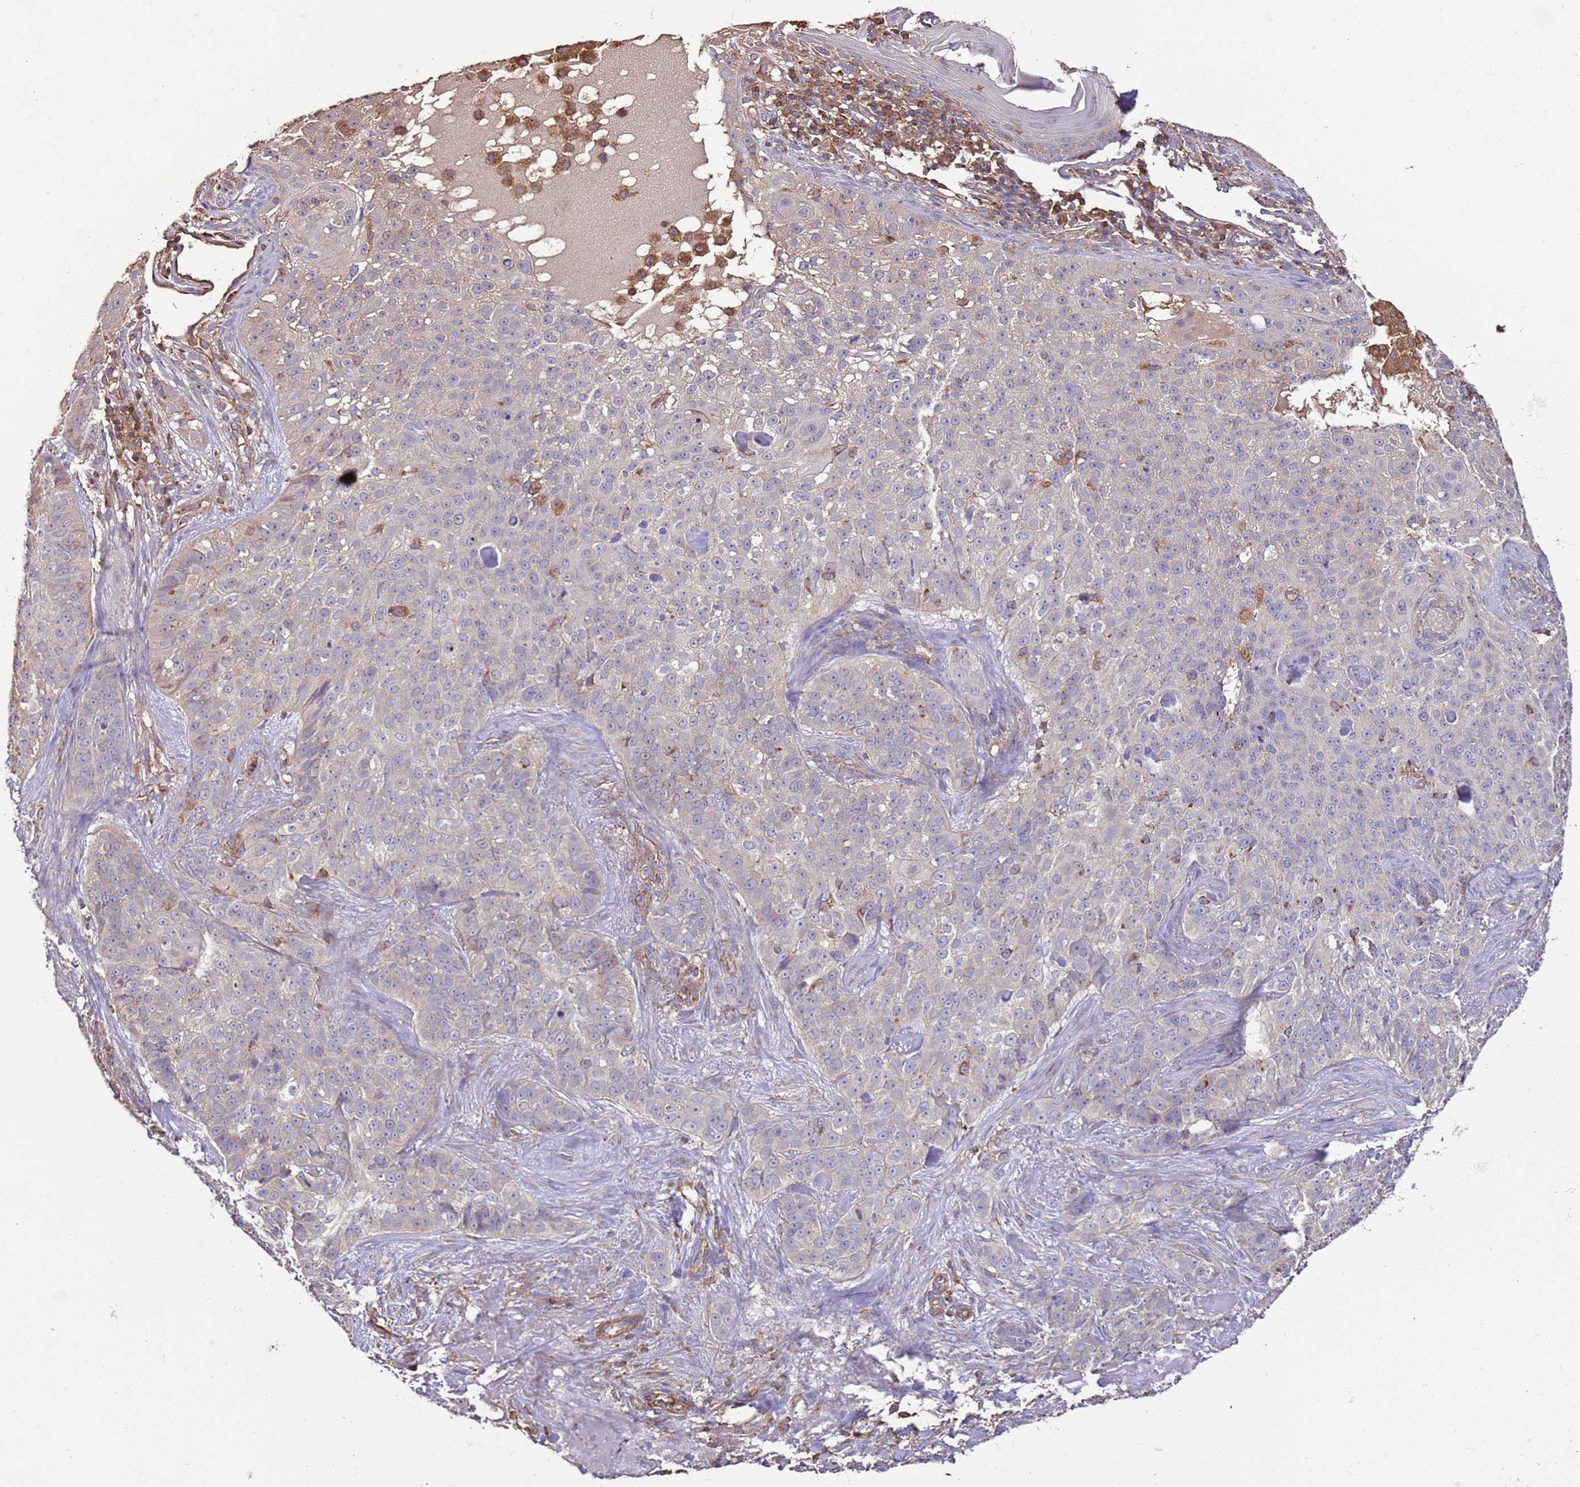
{"staining": {"intensity": "negative", "quantity": "none", "location": "none"}, "tissue": "skin cancer", "cell_type": "Tumor cells", "image_type": "cancer", "snomed": [{"axis": "morphology", "description": "Basal cell carcinoma"}, {"axis": "topography", "description": "Skin"}], "caption": "This photomicrograph is of skin cancer (basal cell carcinoma) stained with IHC to label a protein in brown with the nuclei are counter-stained blue. There is no positivity in tumor cells.", "gene": "RMND5A", "patient": {"sex": "female", "age": 92}}